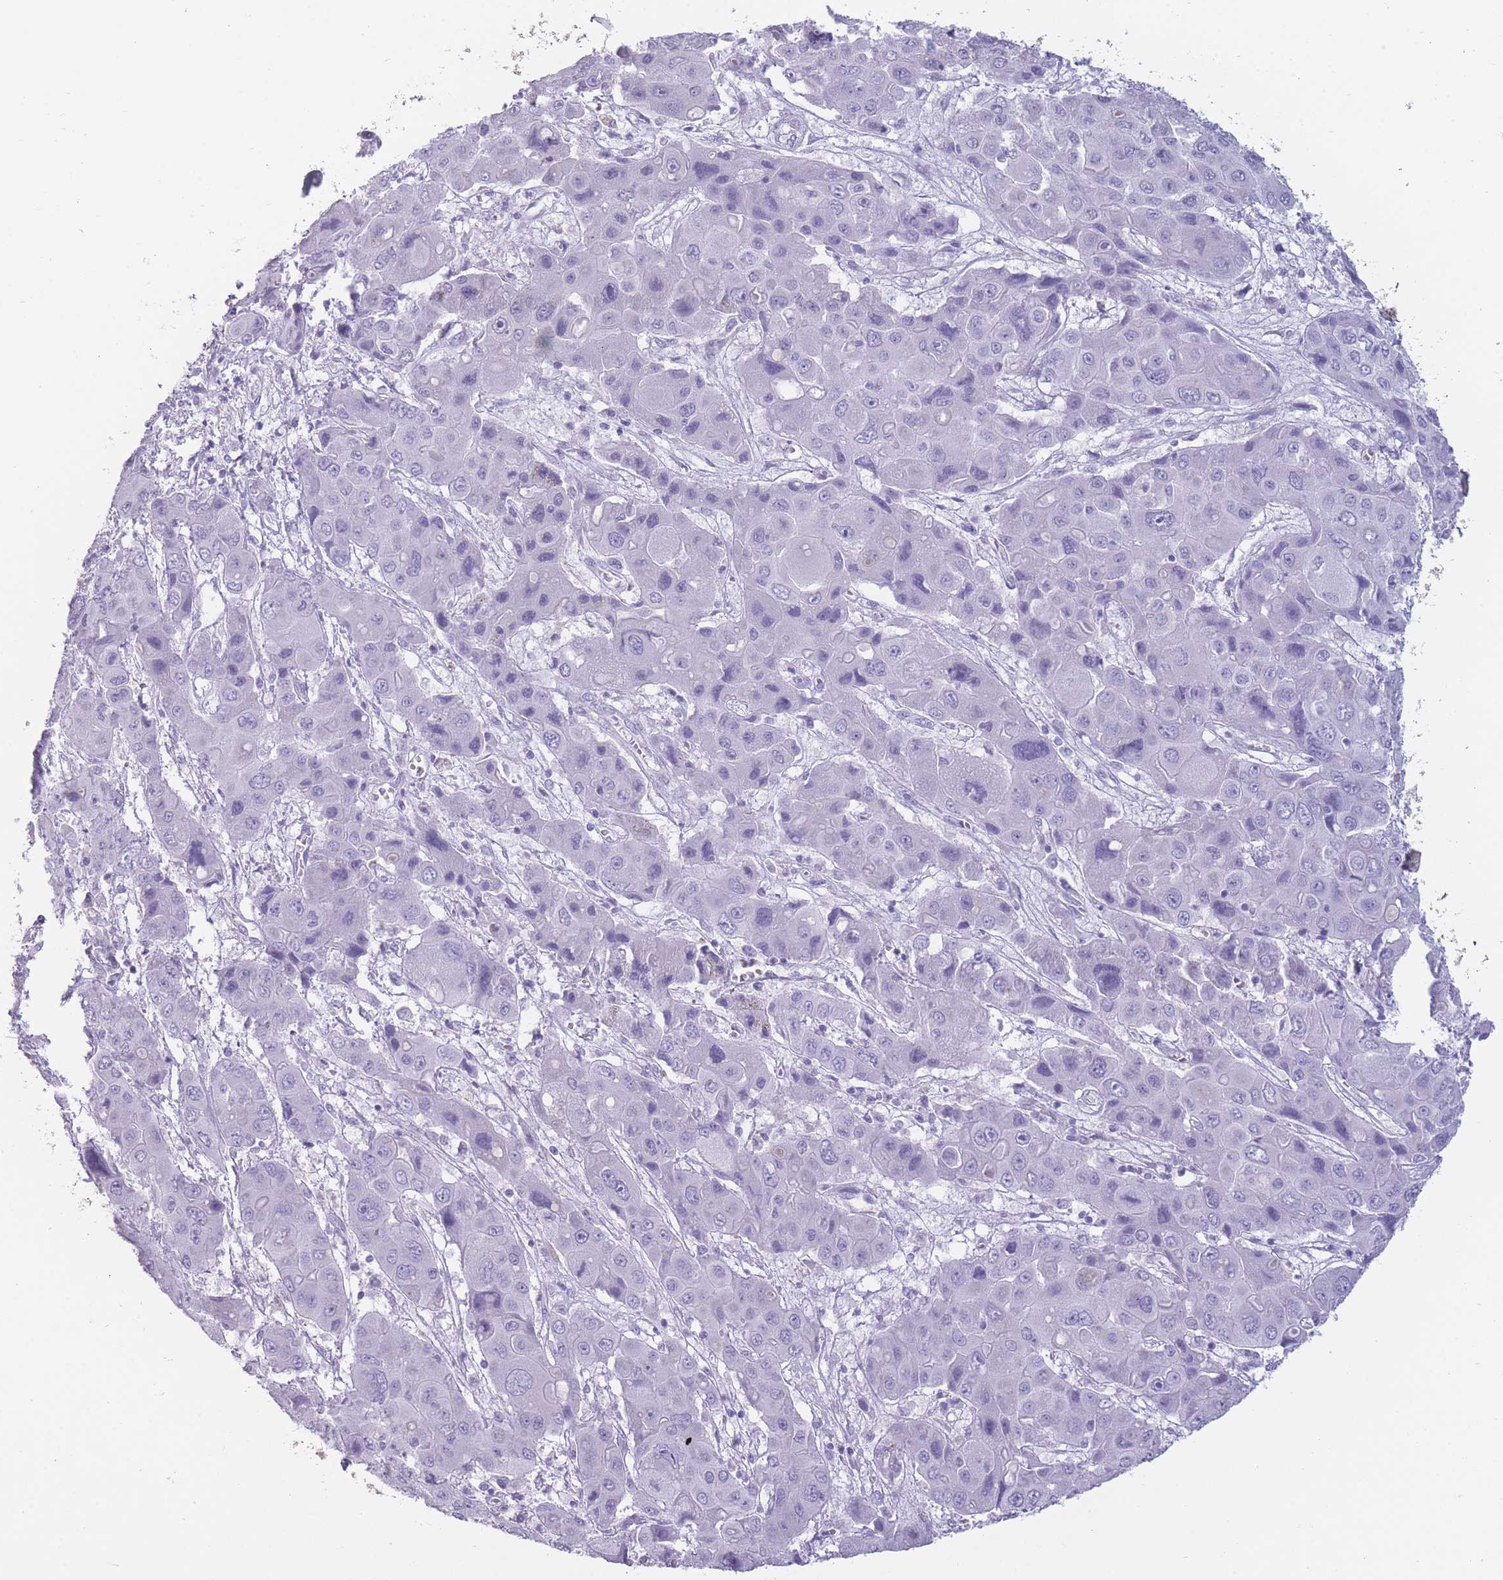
{"staining": {"intensity": "negative", "quantity": "none", "location": "none"}, "tissue": "liver cancer", "cell_type": "Tumor cells", "image_type": "cancer", "snomed": [{"axis": "morphology", "description": "Cholangiocarcinoma"}, {"axis": "topography", "description": "Liver"}], "caption": "This is an immunohistochemistry photomicrograph of human cholangiocarcinoma (liver). There is no staining in tumor cells.", "gene": "DCANP1", "patient": {"sex": "male", "age": 67}}